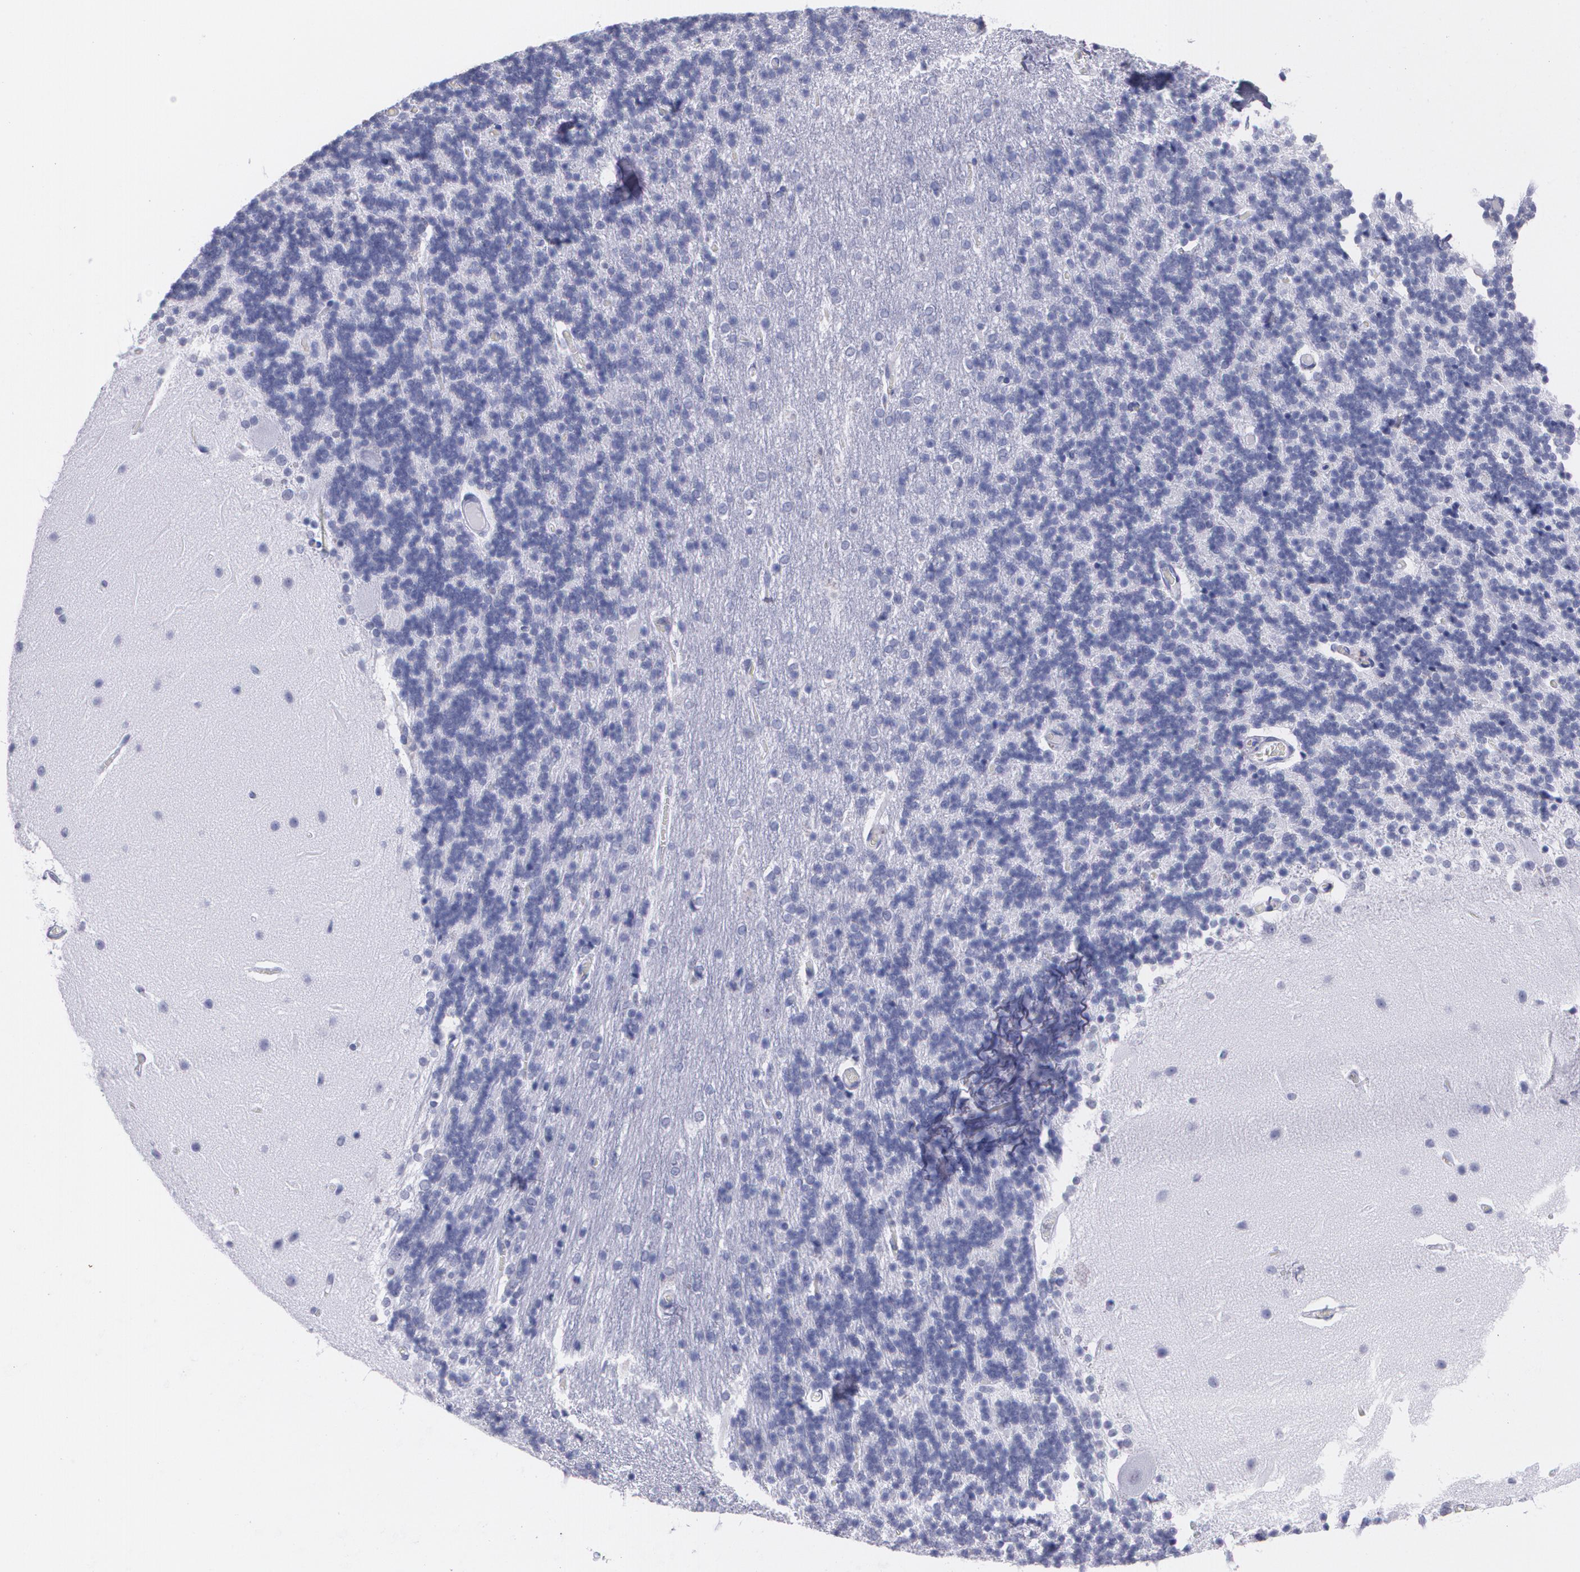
{"staining": {"intensity": "negative", "quantity": "none", "location": "none"}, "tissue": "cerebellum", "cell_type": "Cells in granular layer", "image_type": "normal", "snomed": [{"axis": "morphology", "description": "Normal tissue, NOS"}, {"axis": "topography", "description": "Cerebellum"}], "caption": "This micrograph is of normal cerebellum stained with immunohistochemistry to label a protein in brown with the nuclei are counter-stained blue. There is no expression in cells in granular layer.", "gene": "TP53", "patient": {"sex": "female", "age": 54}}